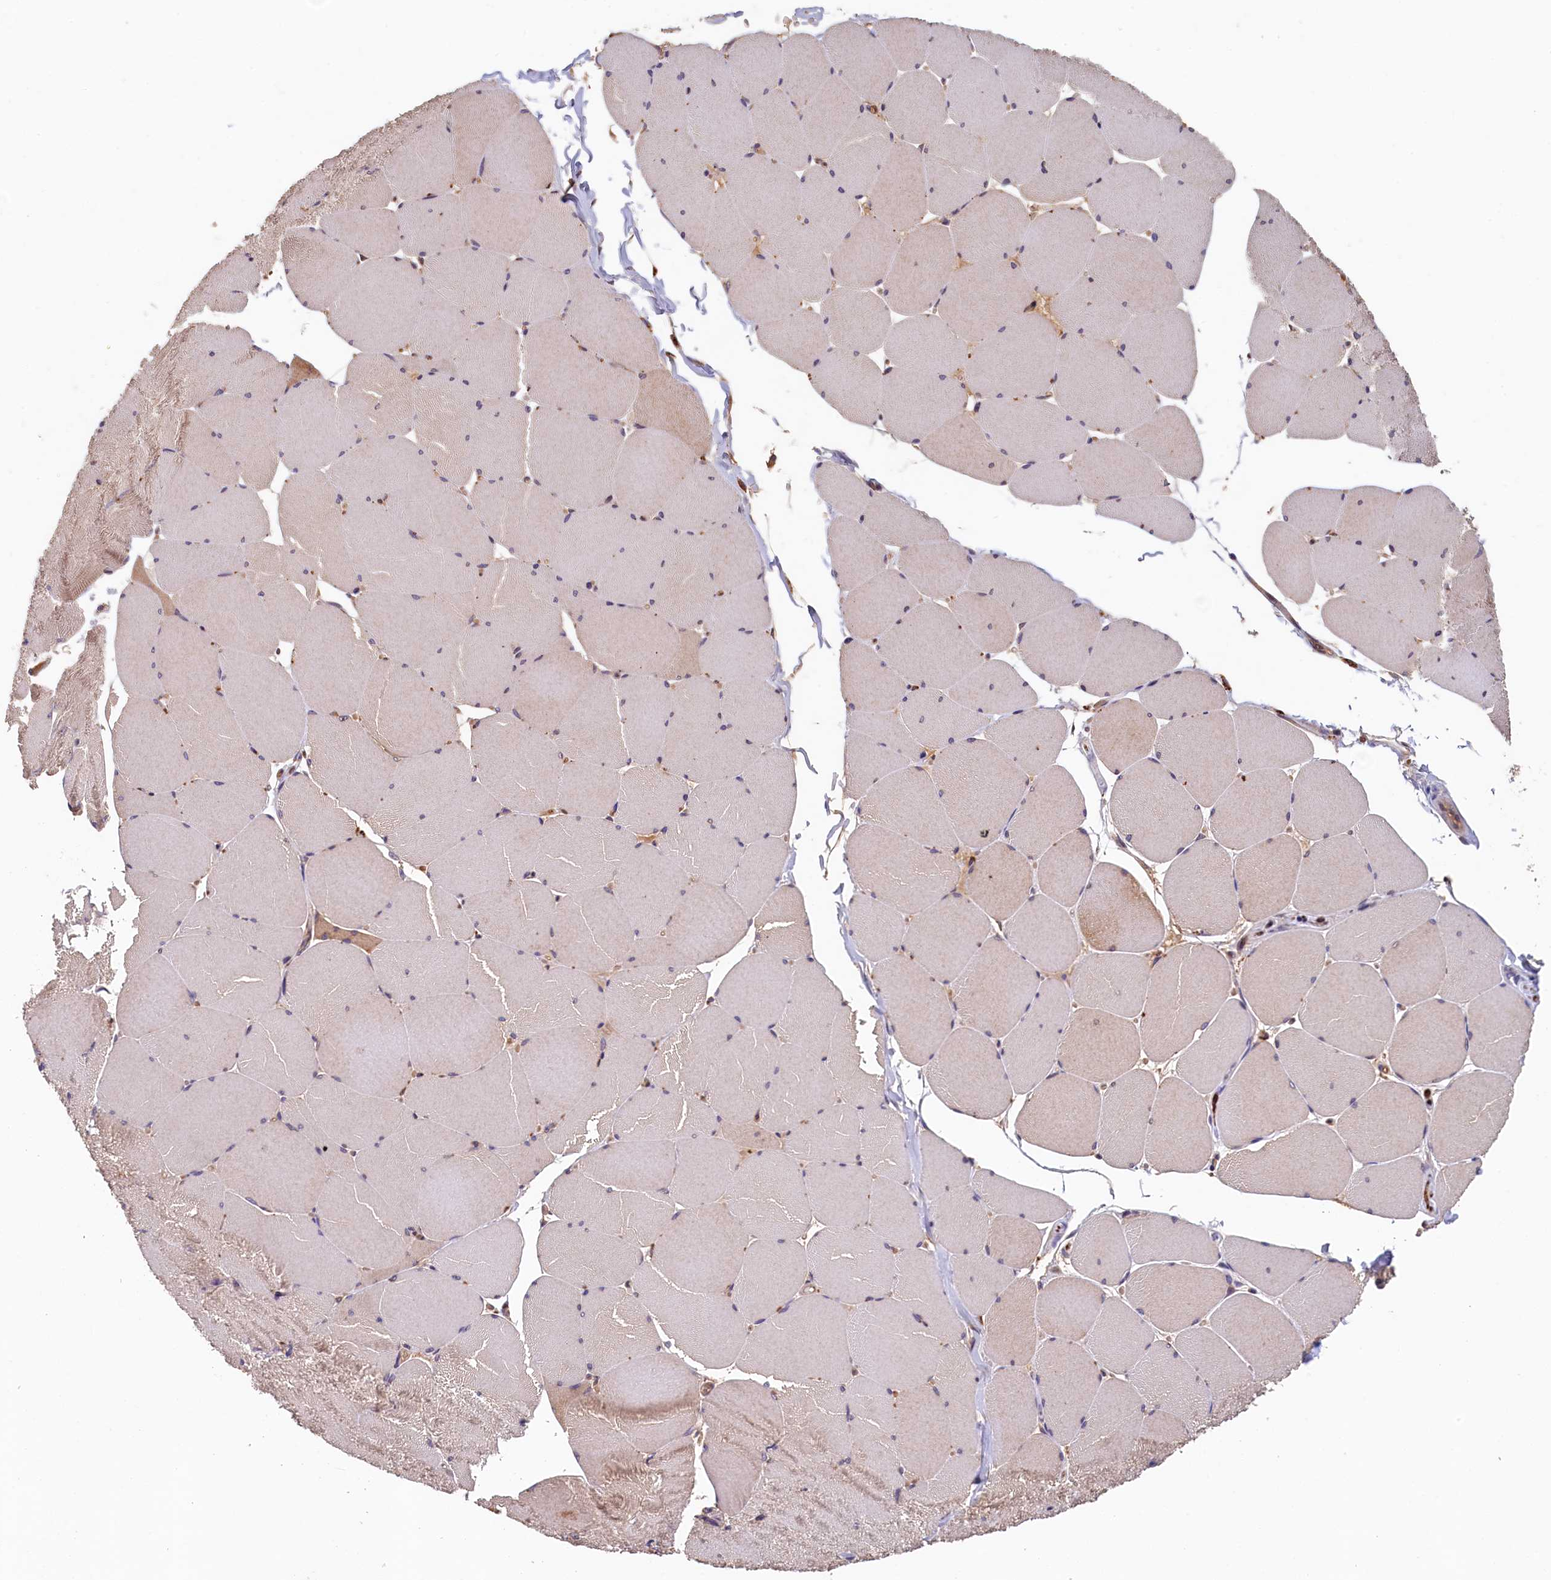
{"staining": {"intensity": "moderate", "quantity": "<25%", "location": "cytoplasmic/membranous"}, "tissue": "skeletal muscle", "cell_type": "Myocytes", "image_type": "normal", "snomed": [{"axis": "morphology", "description": "Normal tissue, NOS"}, {"axis": "topography", "description": "Skeletal muscle"}, {"axis": "topography", "description": "Head-Neck"}], "caption": "Protein staining demonstrates moderate cytoplasmic/membranous expression in approximately <25% of myocytes in unremarkable skeletal muscle.", "gene": "NUBP2", "patient": {"sex": "male", "age": 66}}